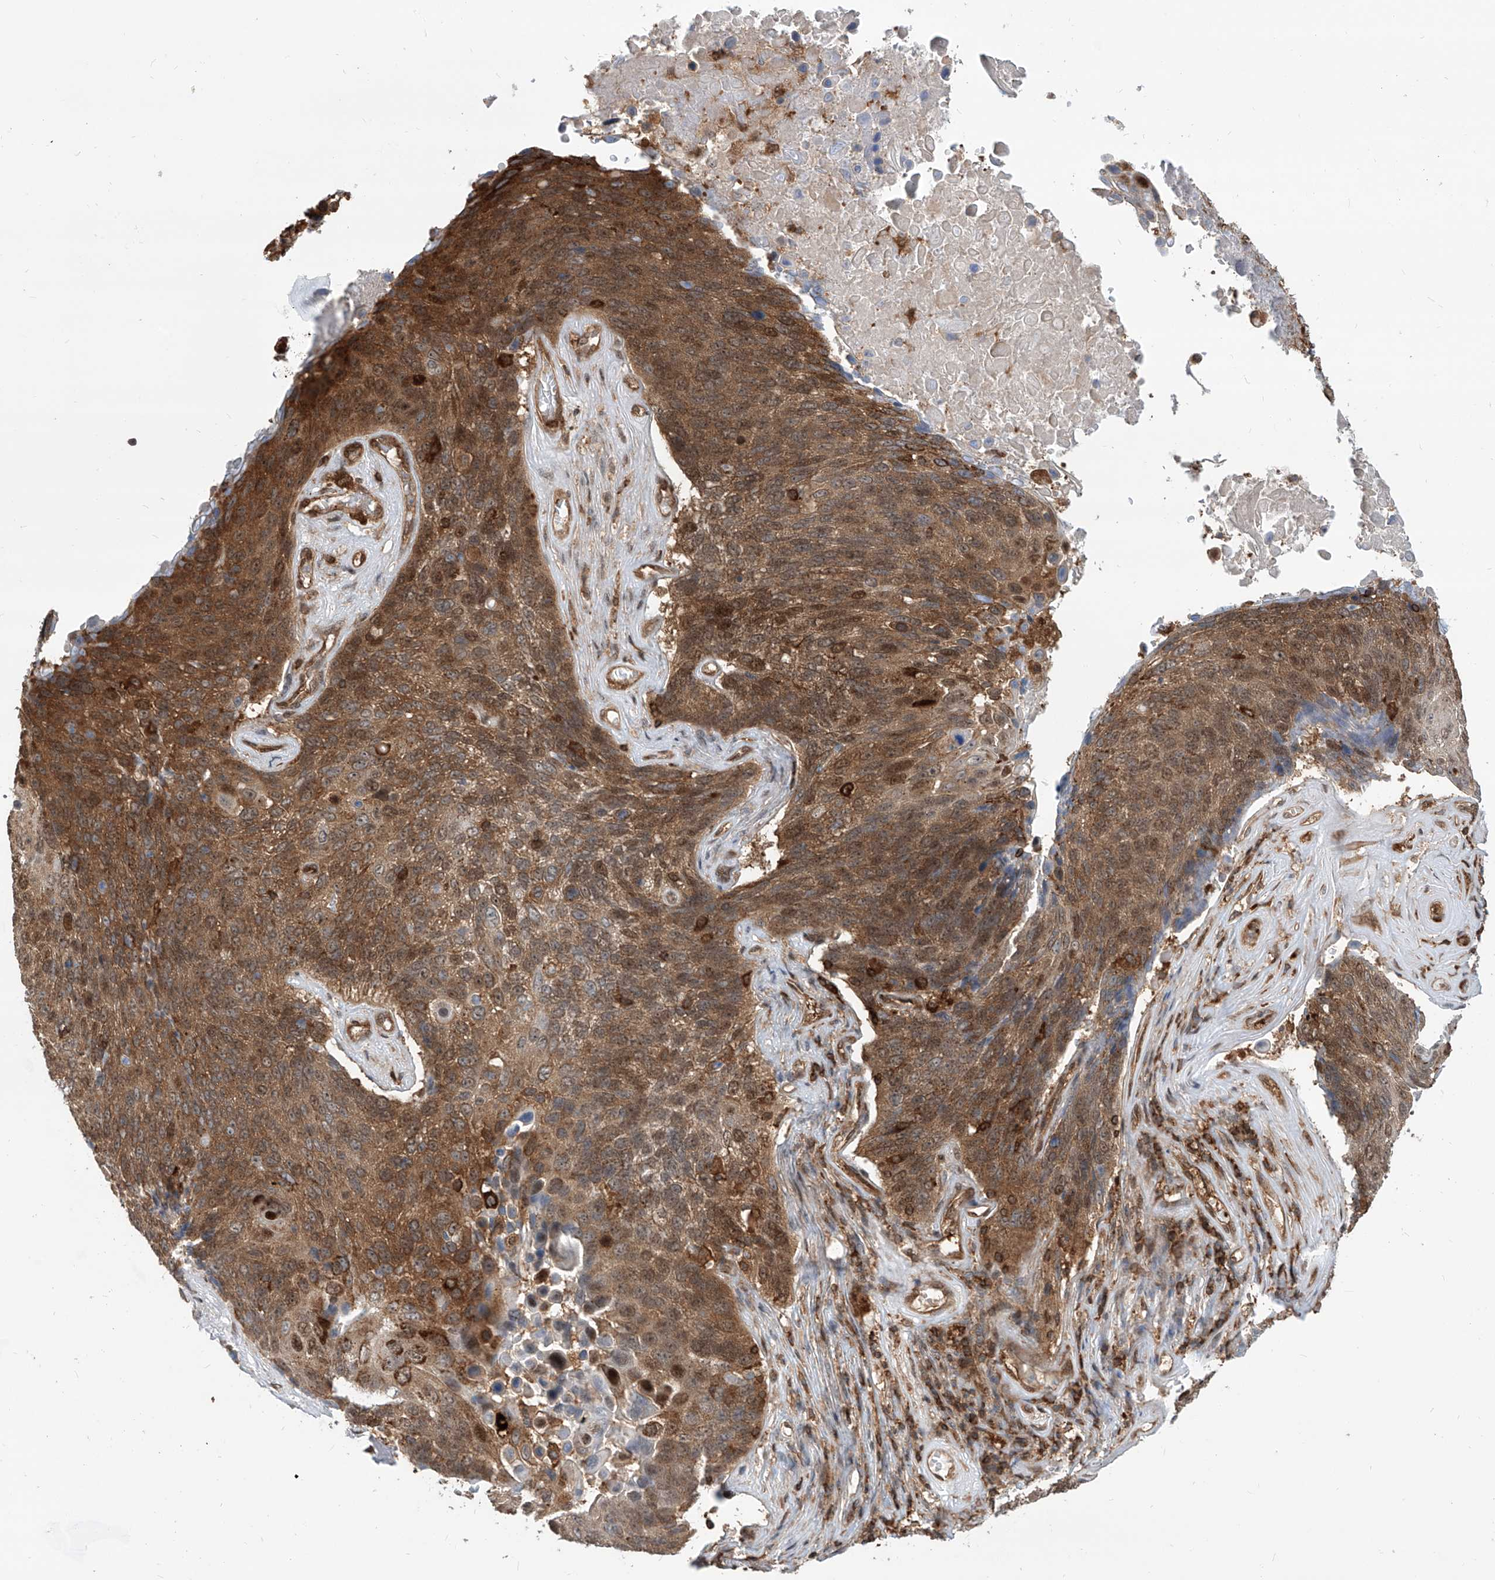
{"staining": {"intensity": "moderate", "quantity": ">75%", "location": "cytoplasmic/membranous,nuclear"}, "tissue": "lung cancer", "cell_type": "Tumor cells", "image_type": "cancer", "snomed": [{"axis": "morphology", "description": "Squamous cell carcinoma, NOS"}, {"axis": "topography", "description": "Lung"}], "caption": "Immunohistochemistry (IHC) of human lung cancer shows medium levels of moderate cytoplasmic/membranous and nuclear positivity in approximately >75% of tumor cells. The staining was performed using DAB, with brown indicating positive protein expression. Nuclei are stained blue with hematoxylin.", "gene": "MAGED2", "patient": {"sex": "male", "age": 66}}